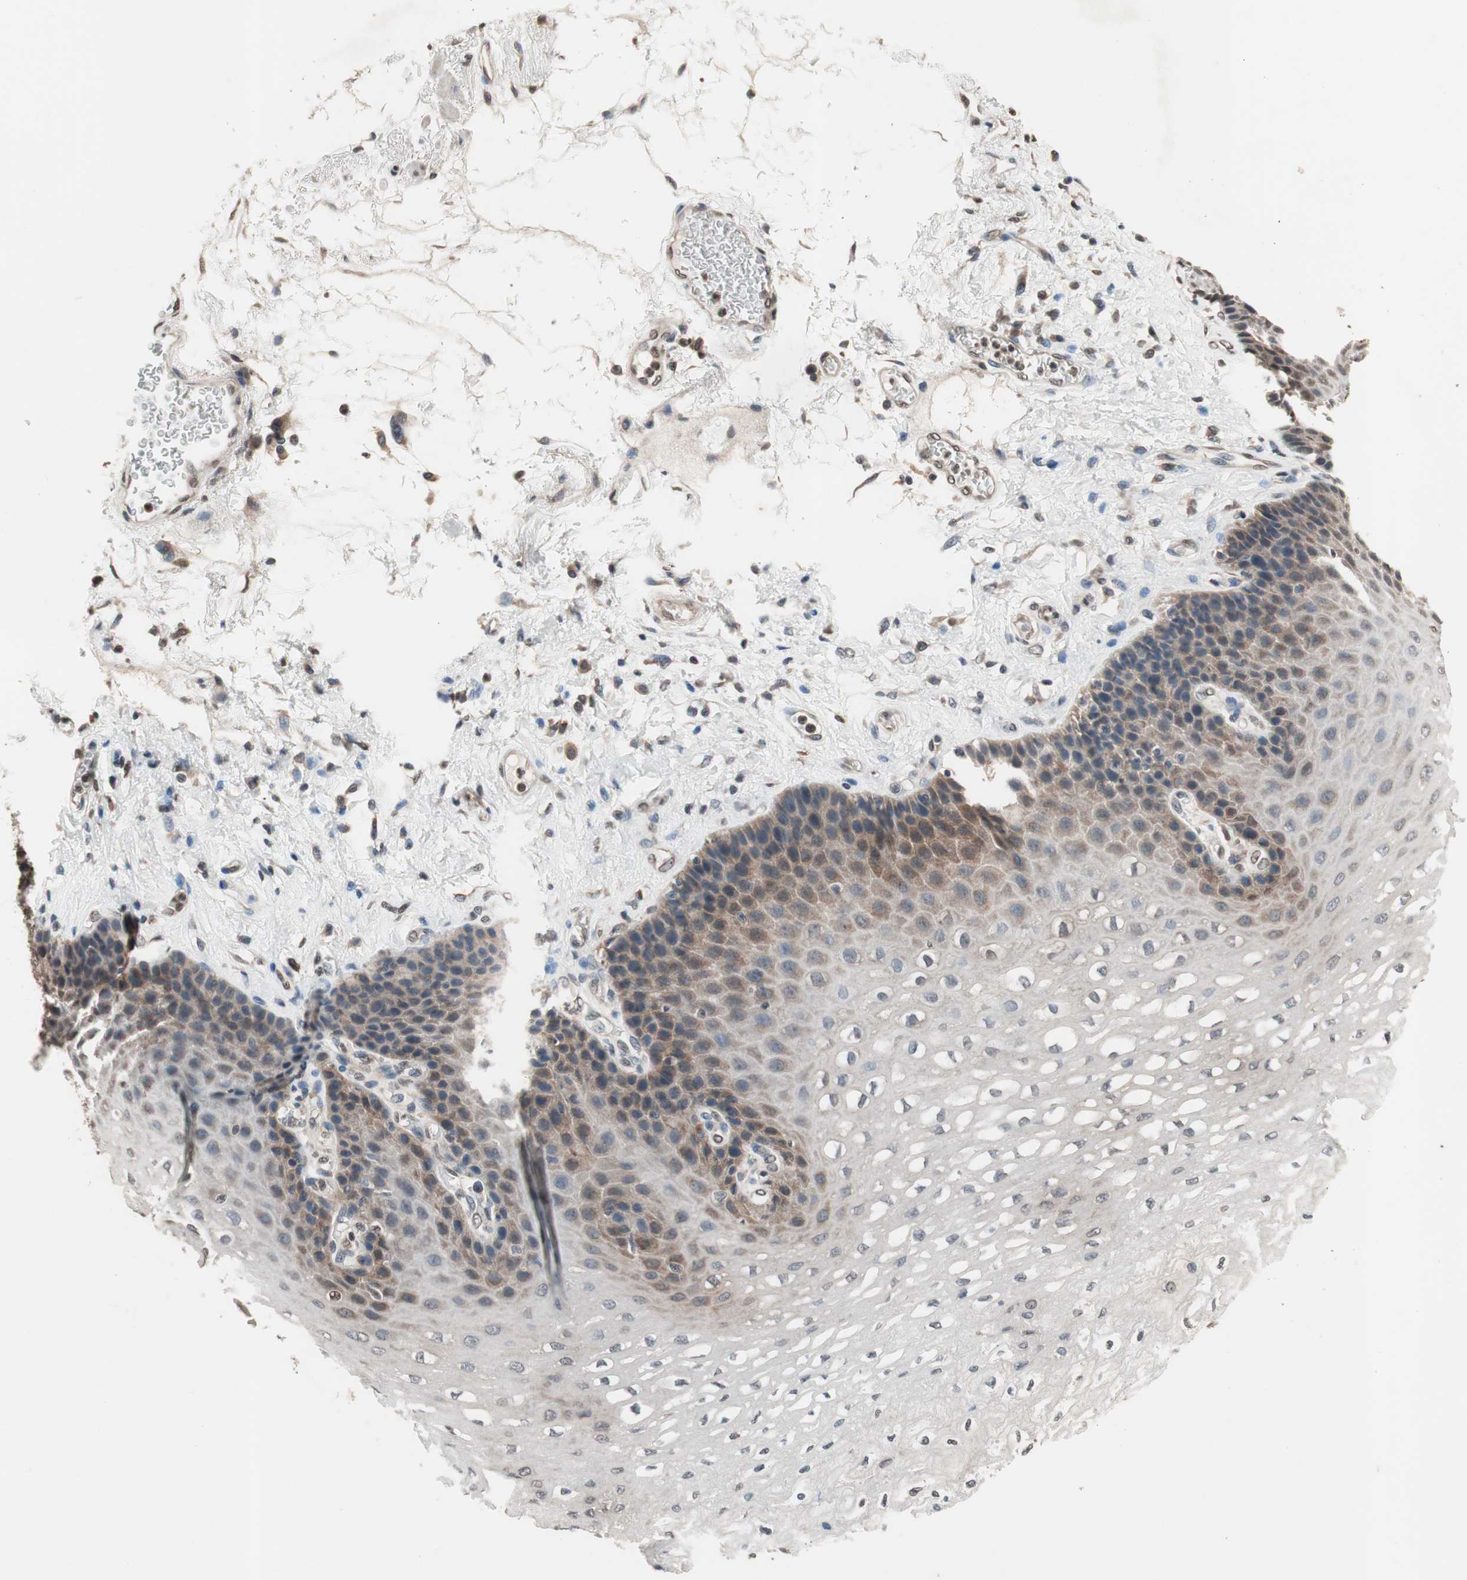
{"staining": {"intensity": "weak", "quantity": ">75%", "location": "cytoplasmic/membranous"}, "tissue": "esophagus", "cell_type": "Squamous epithelial cells", "image_type": "normal", "snomed": [{"axis": "morphology", "description": "Normal tissue, NOS"}, {"axis": "topography", "description": "Esophagus"}], "caption": "High-power microscopy captured an immunohistochemistry photomicrograph of benign esophagus, revealing weak cytoplasmic/membranous expression in about >75% of squamous epithelial cells. Nuclei are stained in blue.", "gene": "GCLC", "patient": {"sex": "female", "age": 72}}